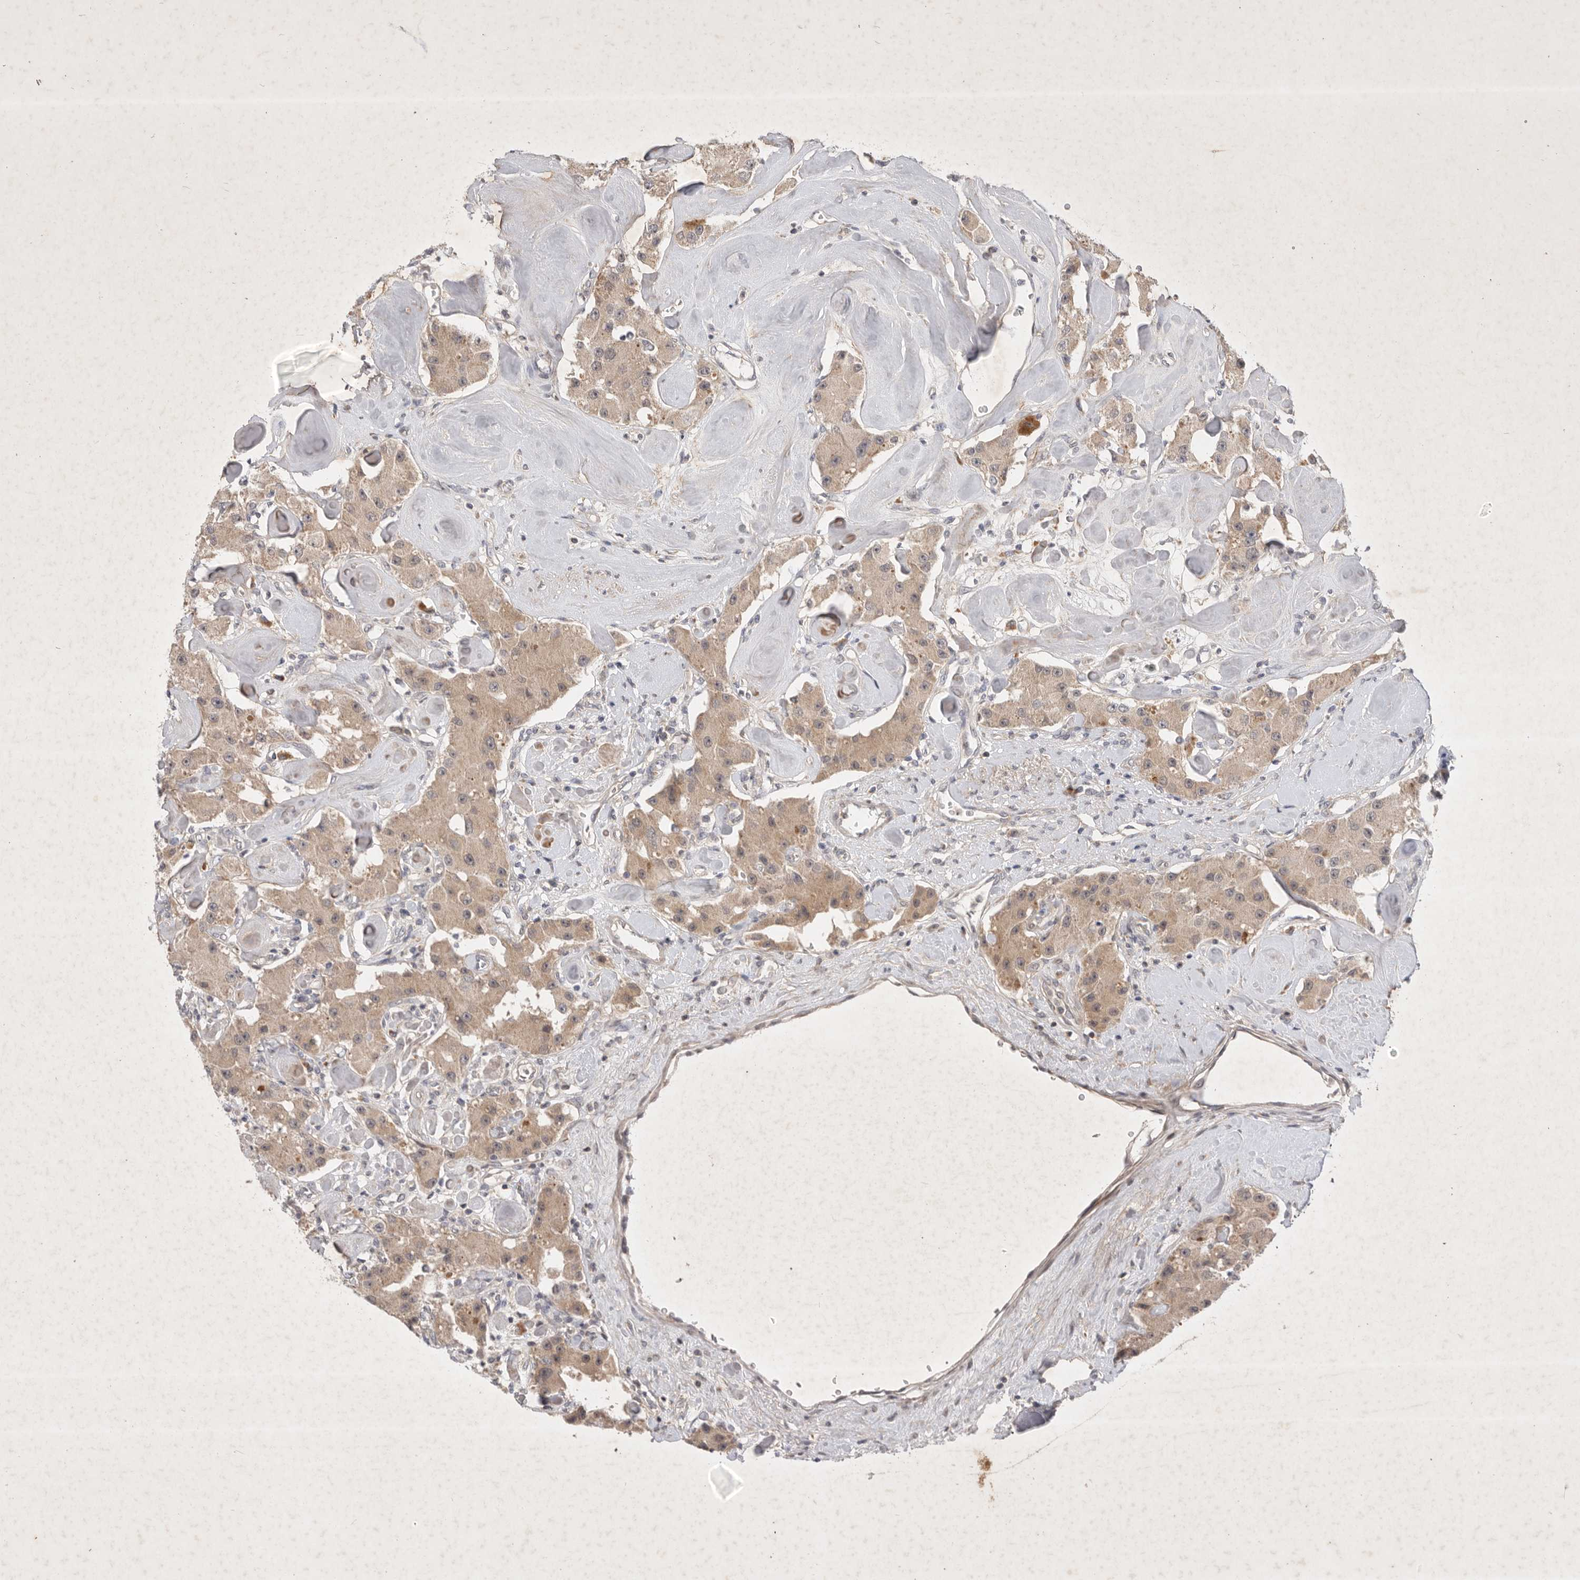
{"staining": {"intensity": "weak", "quantity": ">75%", "location": "cytoplasmic/membranous"}, "tissue": "carcinoid", "cell_type": "Tumor cells", "image_type": "cancer", "snomed": [{"axis": "morphology", "description": "Carcinoid, malignant, NOS"}, {"axis": "topography", "description": "Pancreas"}], "caption": "About >75% of tumor cells in human carcinoid reveal weak cytoplasmic/membranous protein expression as visualized by brown immunohistochemical staining.", "gene": "PTPDC1", "patient": {"sex": "male", "age": 41}}